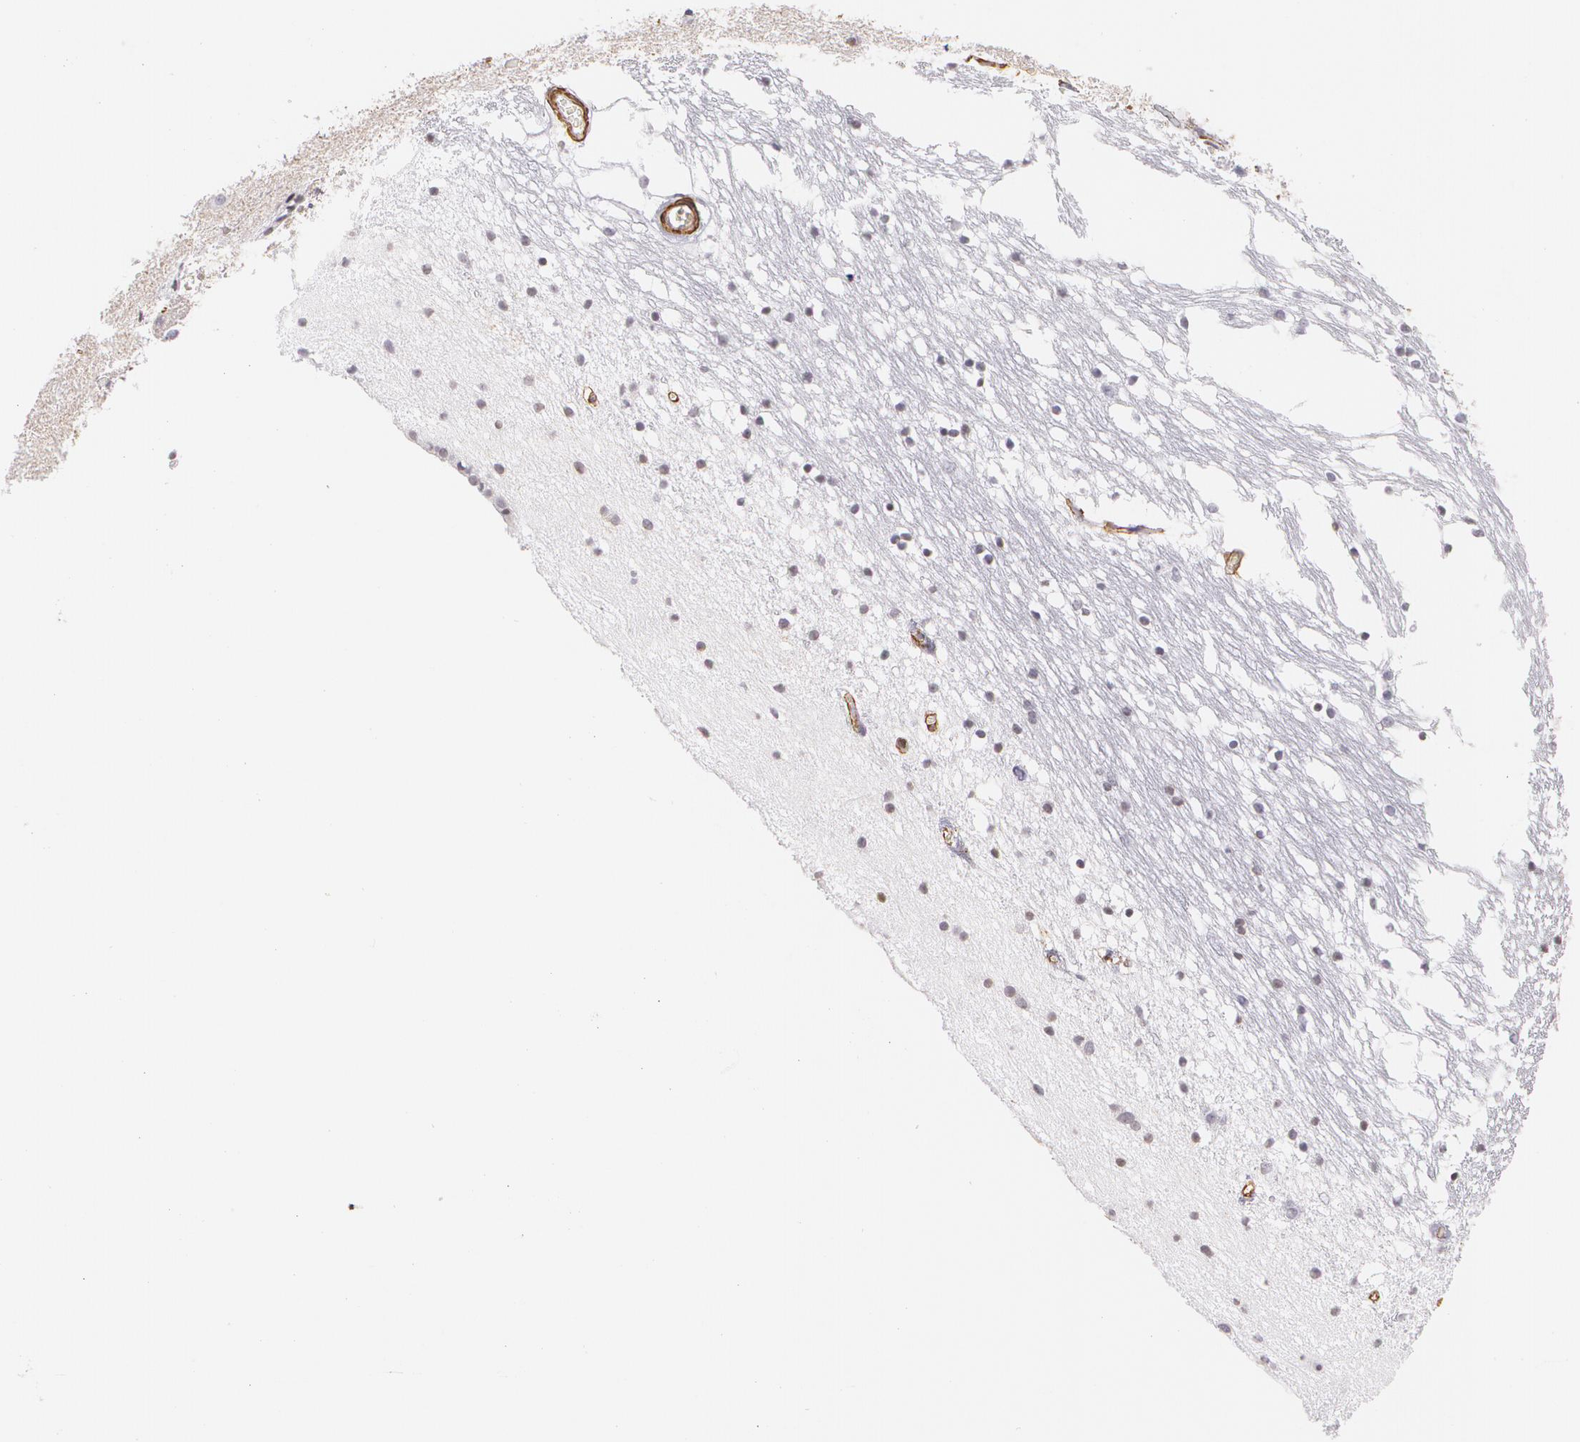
{"staining": {"intensity": "negative", "quantity": "none", "location": "none"}, "tissue": "caudate", "cell_type": "Glial cells", "image_type": "normal", "snomed": [{"axis": "morphology", "description": "Normal tissue, NOS"}, {"axis": "topography", "description": "Lateral ventricle wall"}], "caption": "Immunohistochemistry histopathology image of benign human caudate stained for a protein (brown), which demonstrates no positivity in glial cells. (DAB (3,3'-diaminobenzidine) immunohistochemistry, high magnification).", "gene": "VAMP1", "patient": {"sex": "male", "age": 45}}